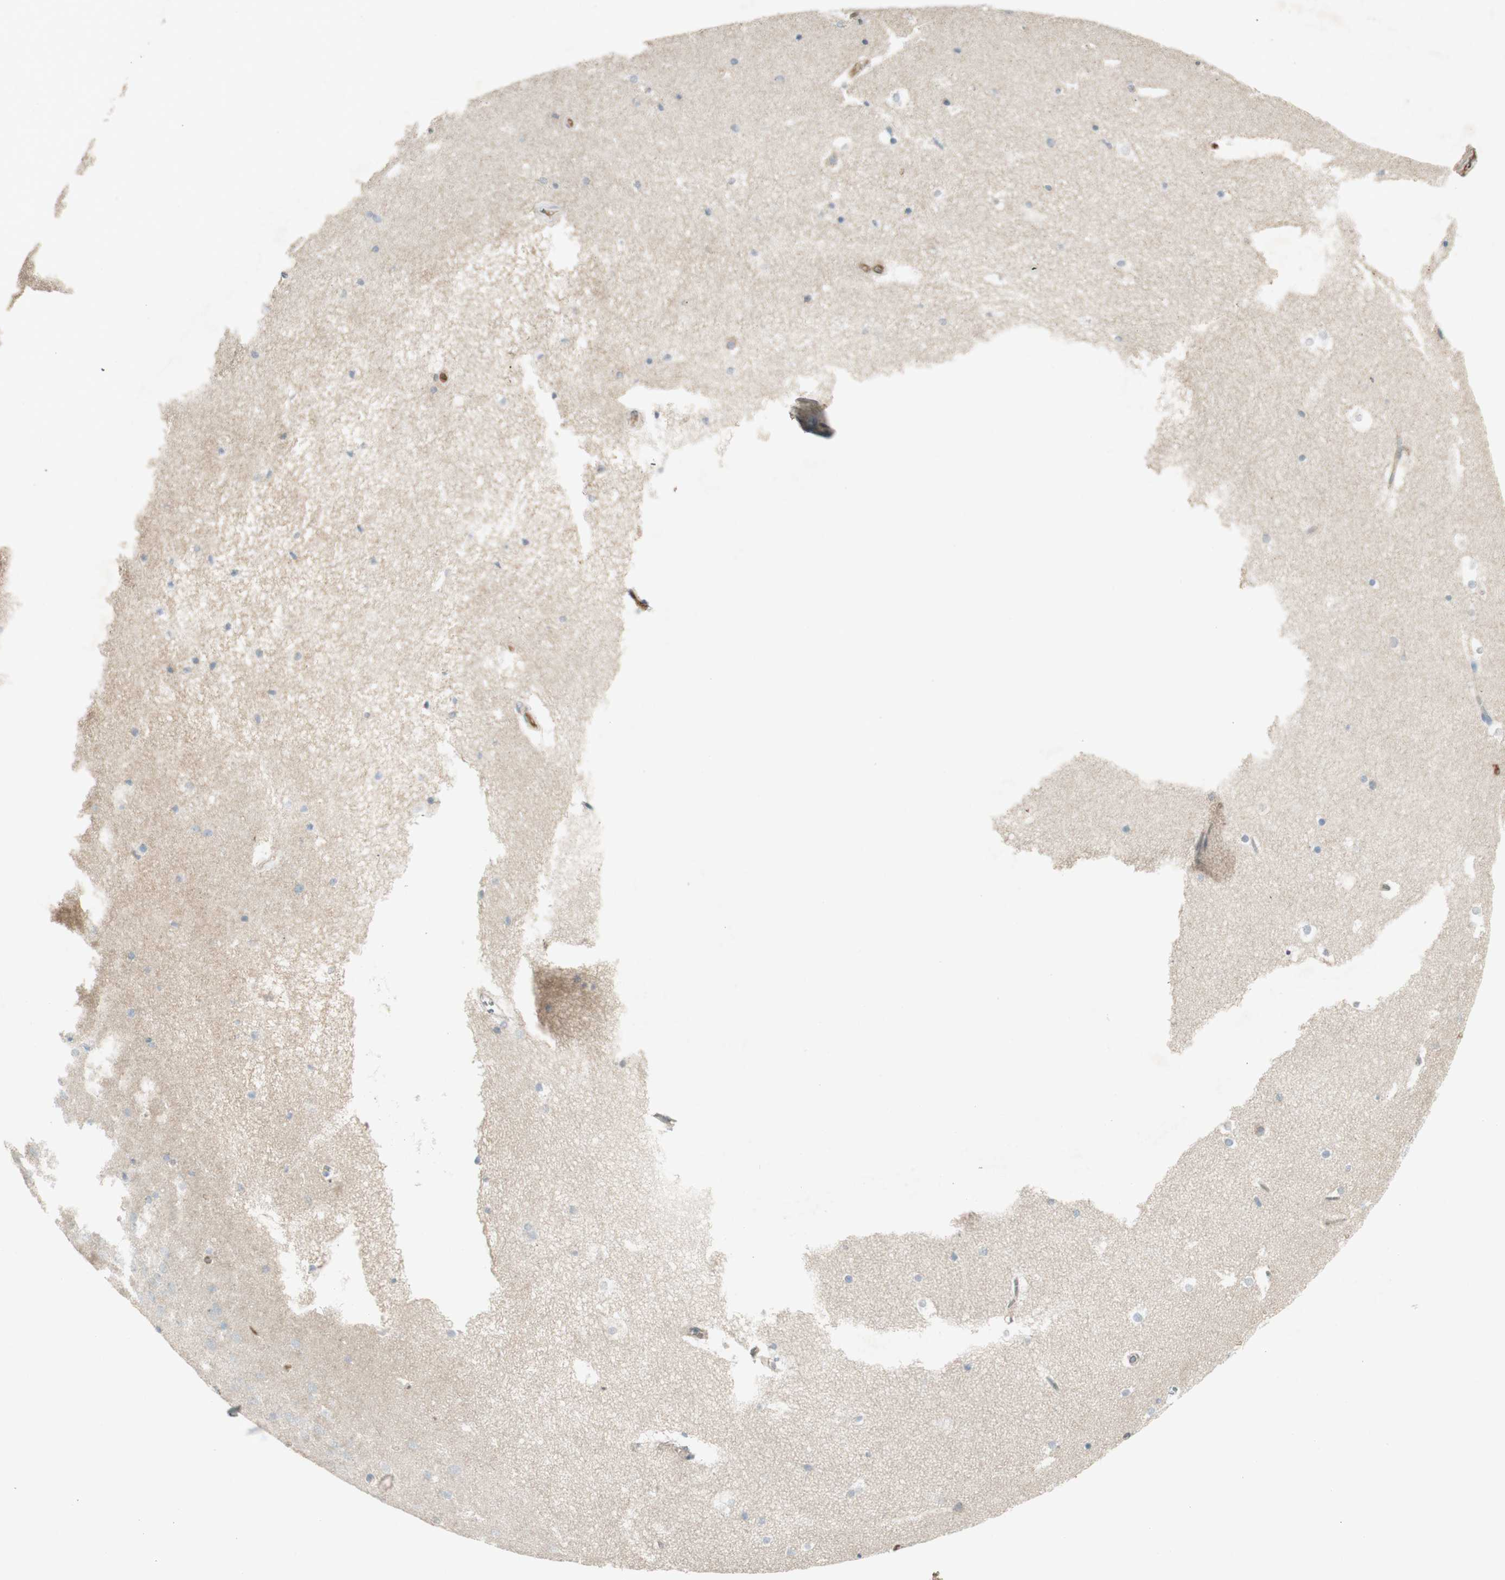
{"staining": {"intensity": "negative", "quantity": "none", "location": "none"}, "tissue": "hippocampus", "cell_type": "Glial cells", "image_type": "normal", "snomed": [{"axis": "morphology", "description": "Normal tissue, NOS"}, {"axis": "topography", "description": "Hippocampus"}], "caption": "DAB (3,3'-diaminobenzidine) immunohistochemical staining of benign human hippocampus reveals no significant staining in glial cells. (Immunohistochemistry (ihc), brightfield microscopy, high magnification).", "gene": "BTN3A3", "patient": {"sex": "male", "age": 45}}